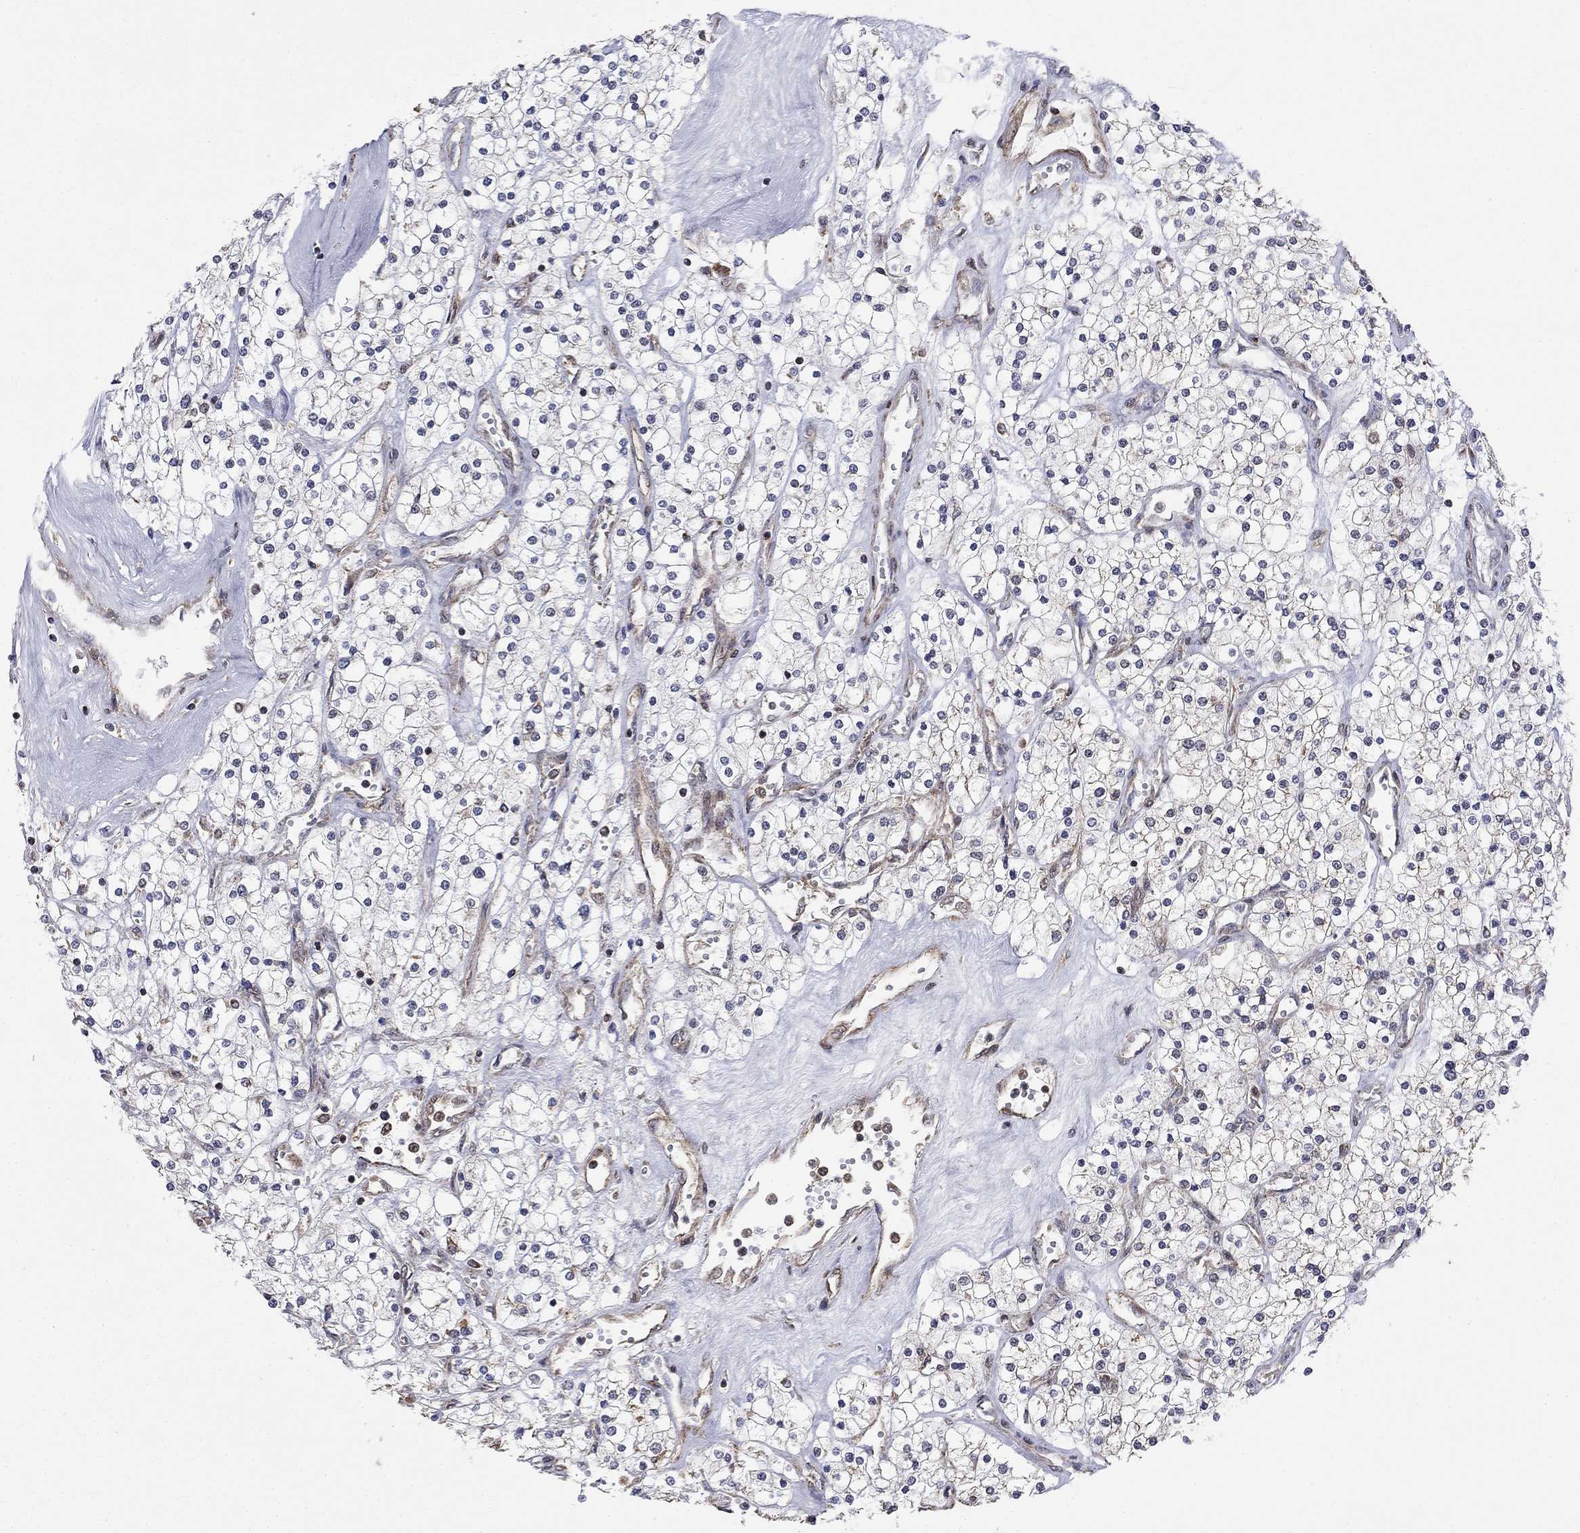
{"staining": {"intensity": "moderate", "quantity": "<25%", "location": "cytoplasmic/membranous"}, "tissue": "renal cancer", "cell_type": "Tumor cells", "image_type": "cancer", "snomed": [{"axis": "morphology", "description": "Adenocarcinoma, NOS"}, {"axis": "topography", "description": "Kidney"}], "caption": "Immunohistochemistry (IHC) histopathology image of renal adenocarcinoma stained for a protein (brown), which demonstrates low levels of moderate cytoplasmic/membranous expression in approximately <25% of tumor cells.", "gene": "TDP1", "patient": {"sex": "male", "age": 80}}